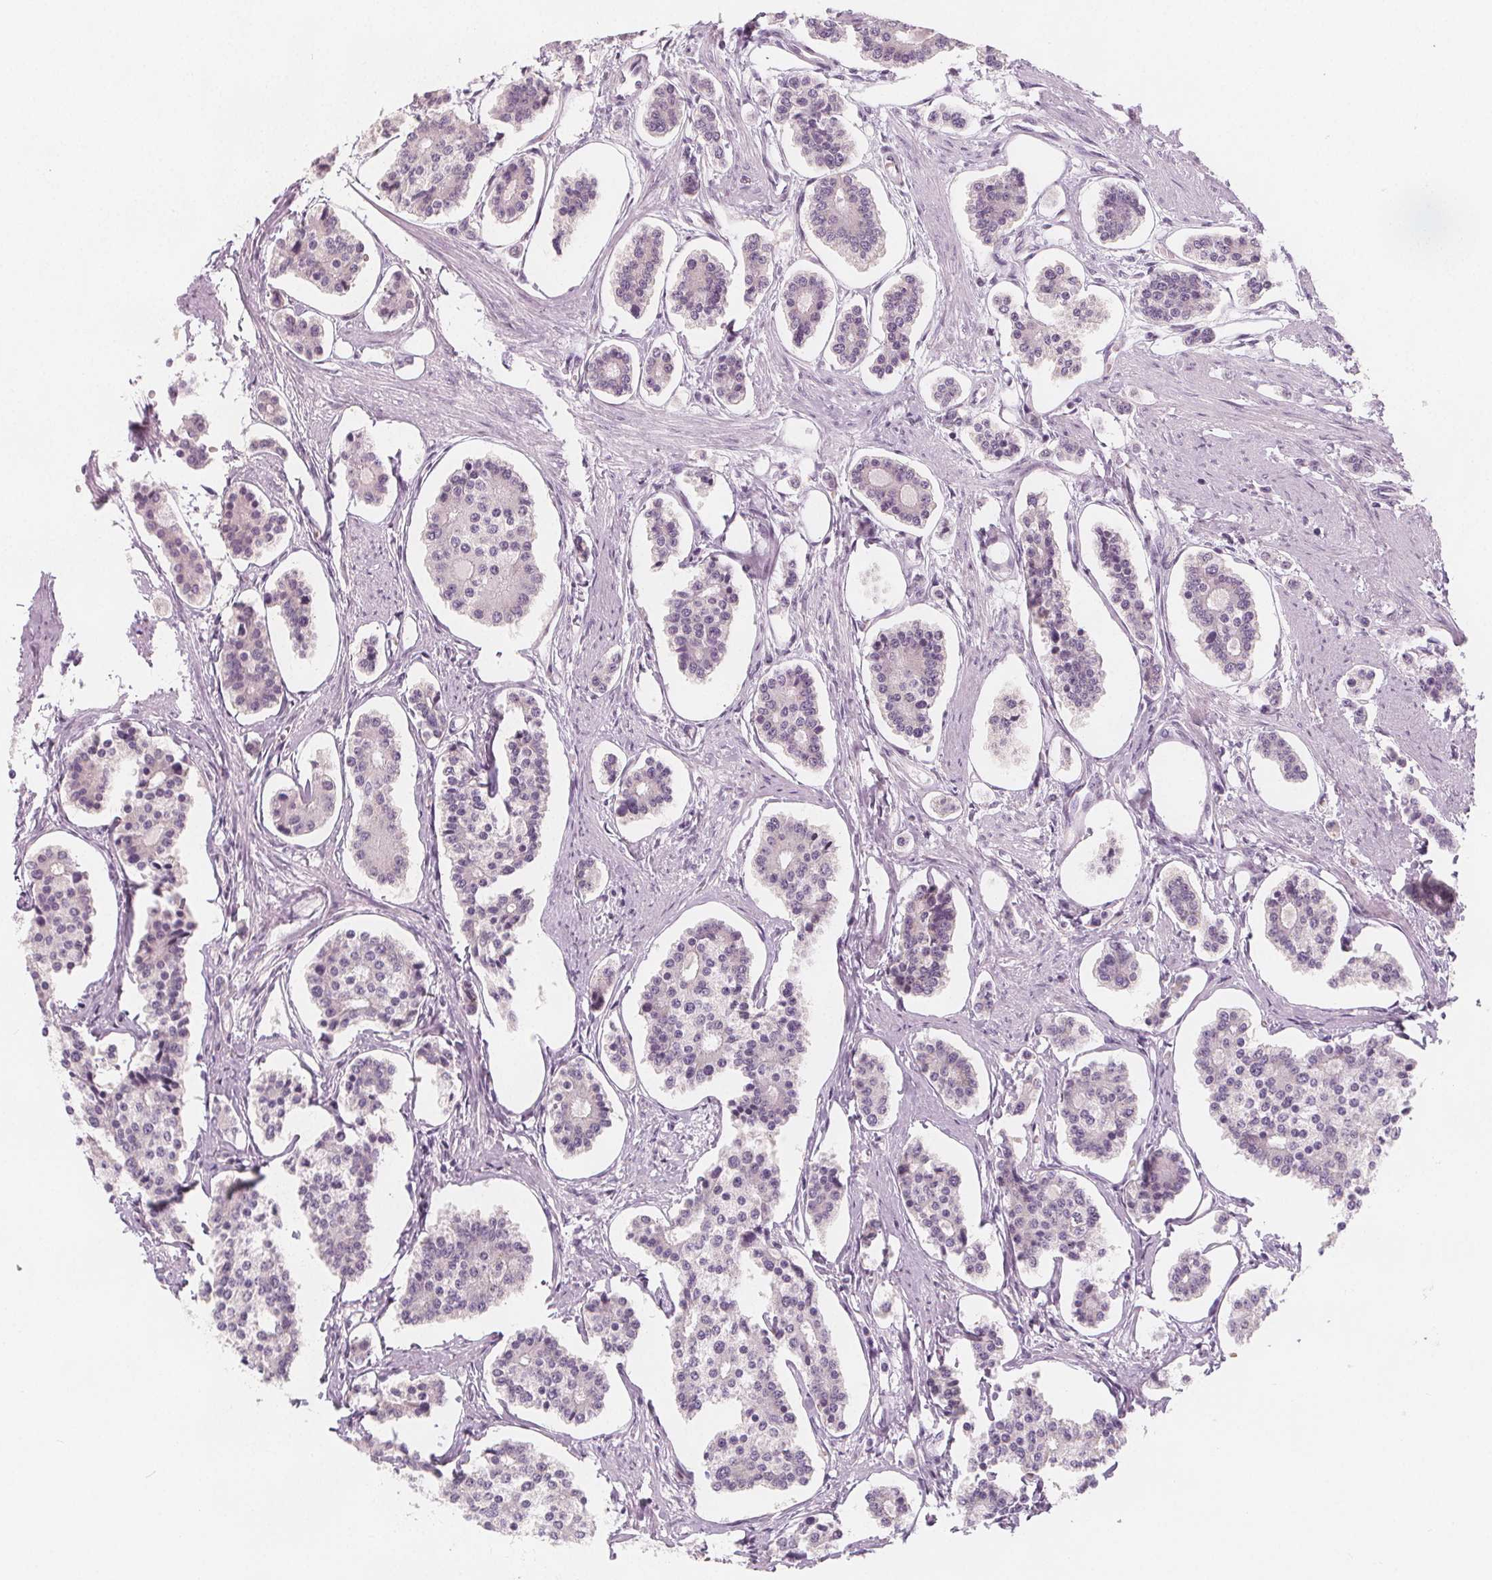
{"staining": {"intensity": "negative", "quantity": "none", "location": "none"}, "tissue": "carcinoid", "cell_type": "Tumor cells", "image_type": "cancer", "snomed": [{"axis": "morphology", "description": "Carcinoid, malignant, NOS"}, {"axis": "topography", "description": "Small intestine"}], "caption": "Immunohistochemical staining of malignant carcinoid exhibits no significant staining in tumor cells. Nuclei are stained in blue.", "gene": "MAP1A", "patient": {"sex": "female", "age": 65}}